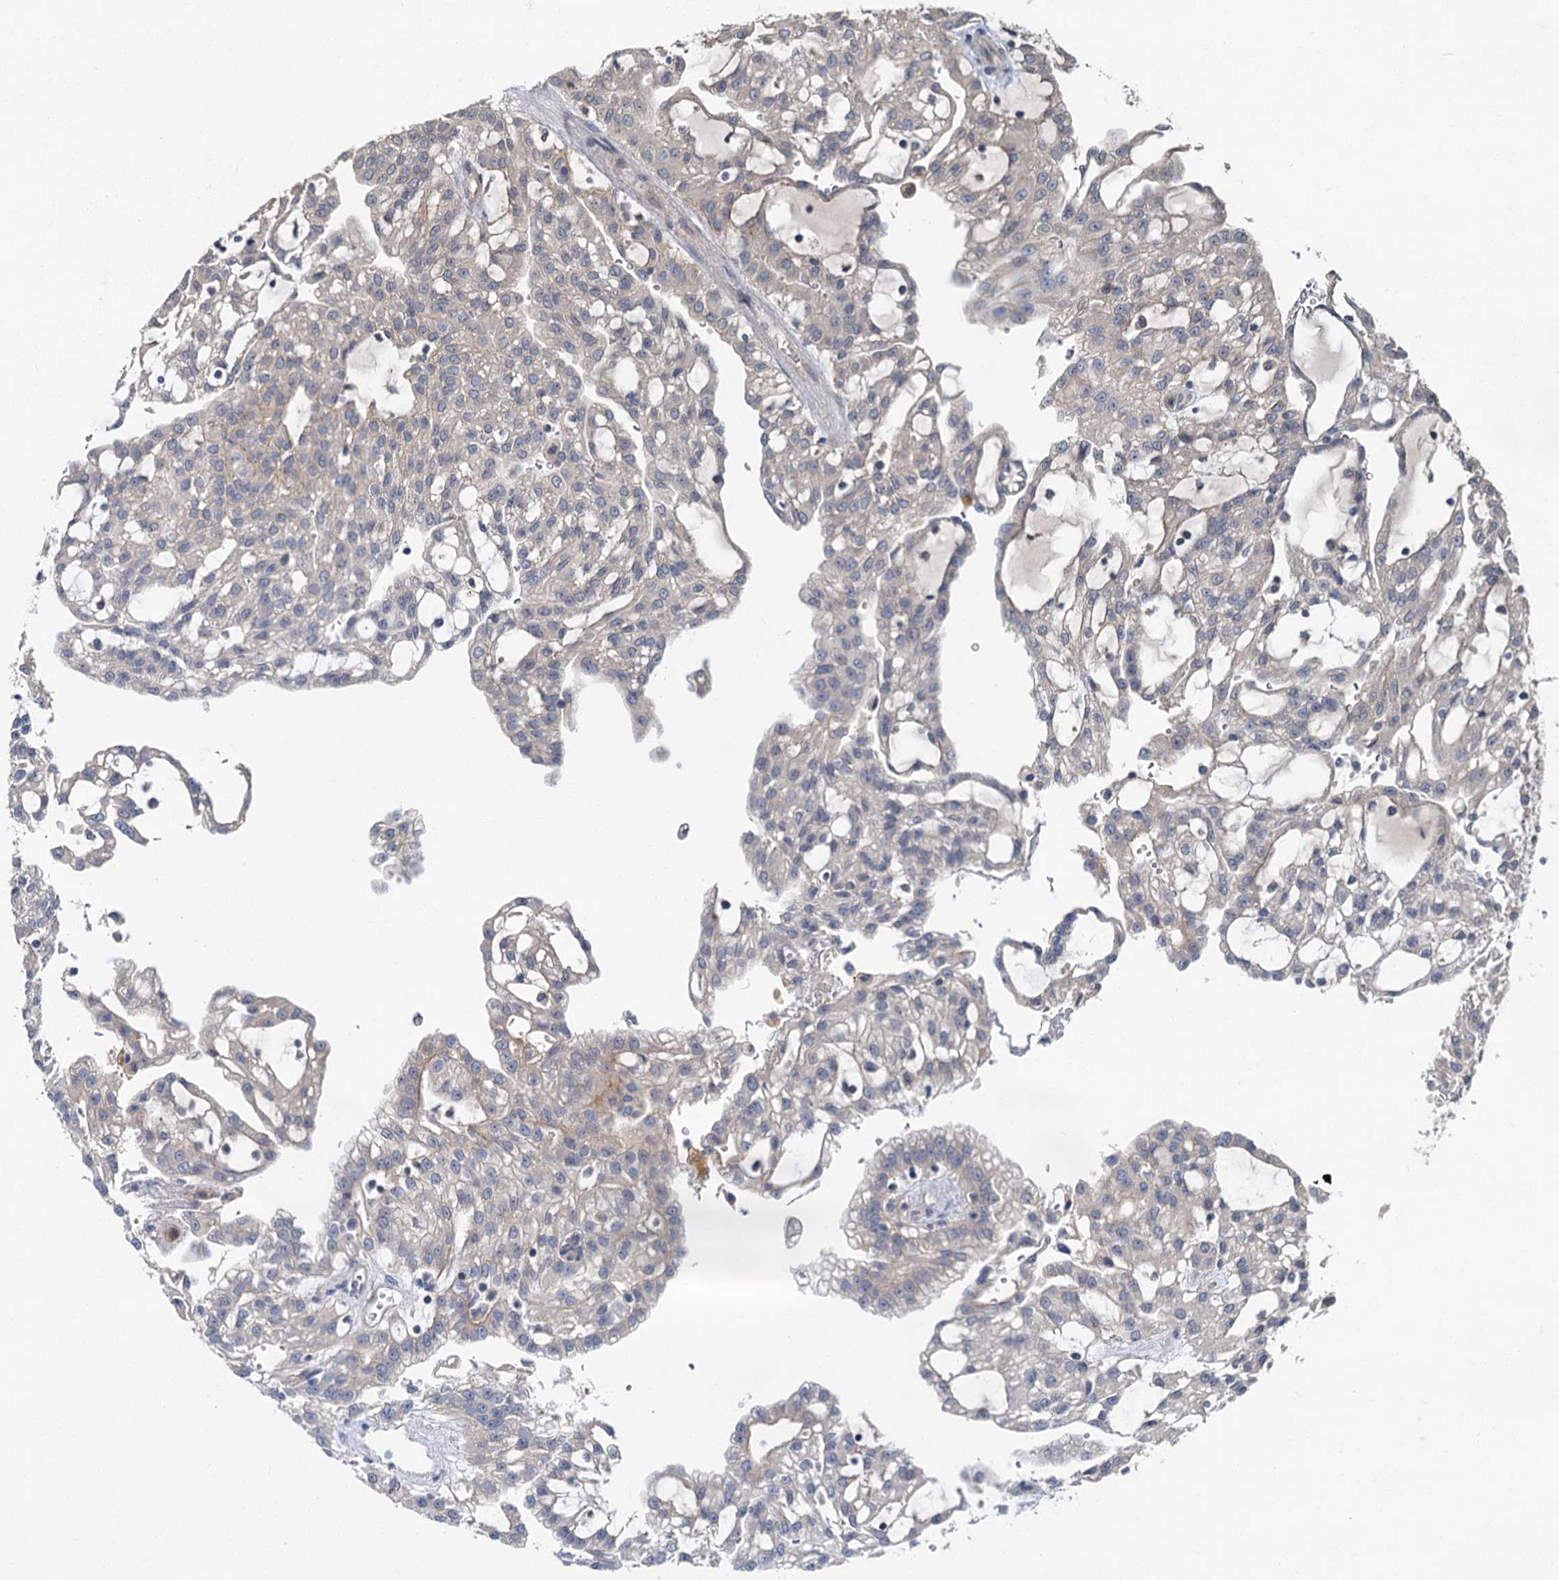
{"staining": {"intensity": "negative", "quantity": "none", "location": "none"}, "tissue": "renal cancer", "cell_type": "Tumor cells", "image_type": "cancer", "snomed": [{"axis": "morphology", "description": "Adenocarcinoma, NOS"}, {"axis": "topography", "description": "Kidney"}], "caption": "Micrograph shows no protein positivity in tumor cells of adenocarcinoma (renal) tissue. (Immunohistochemistry (ihc), brightfield microscopy, high magnification).", "gene": "ZNF324", "patient": {"sex": "male", "age": 63}}